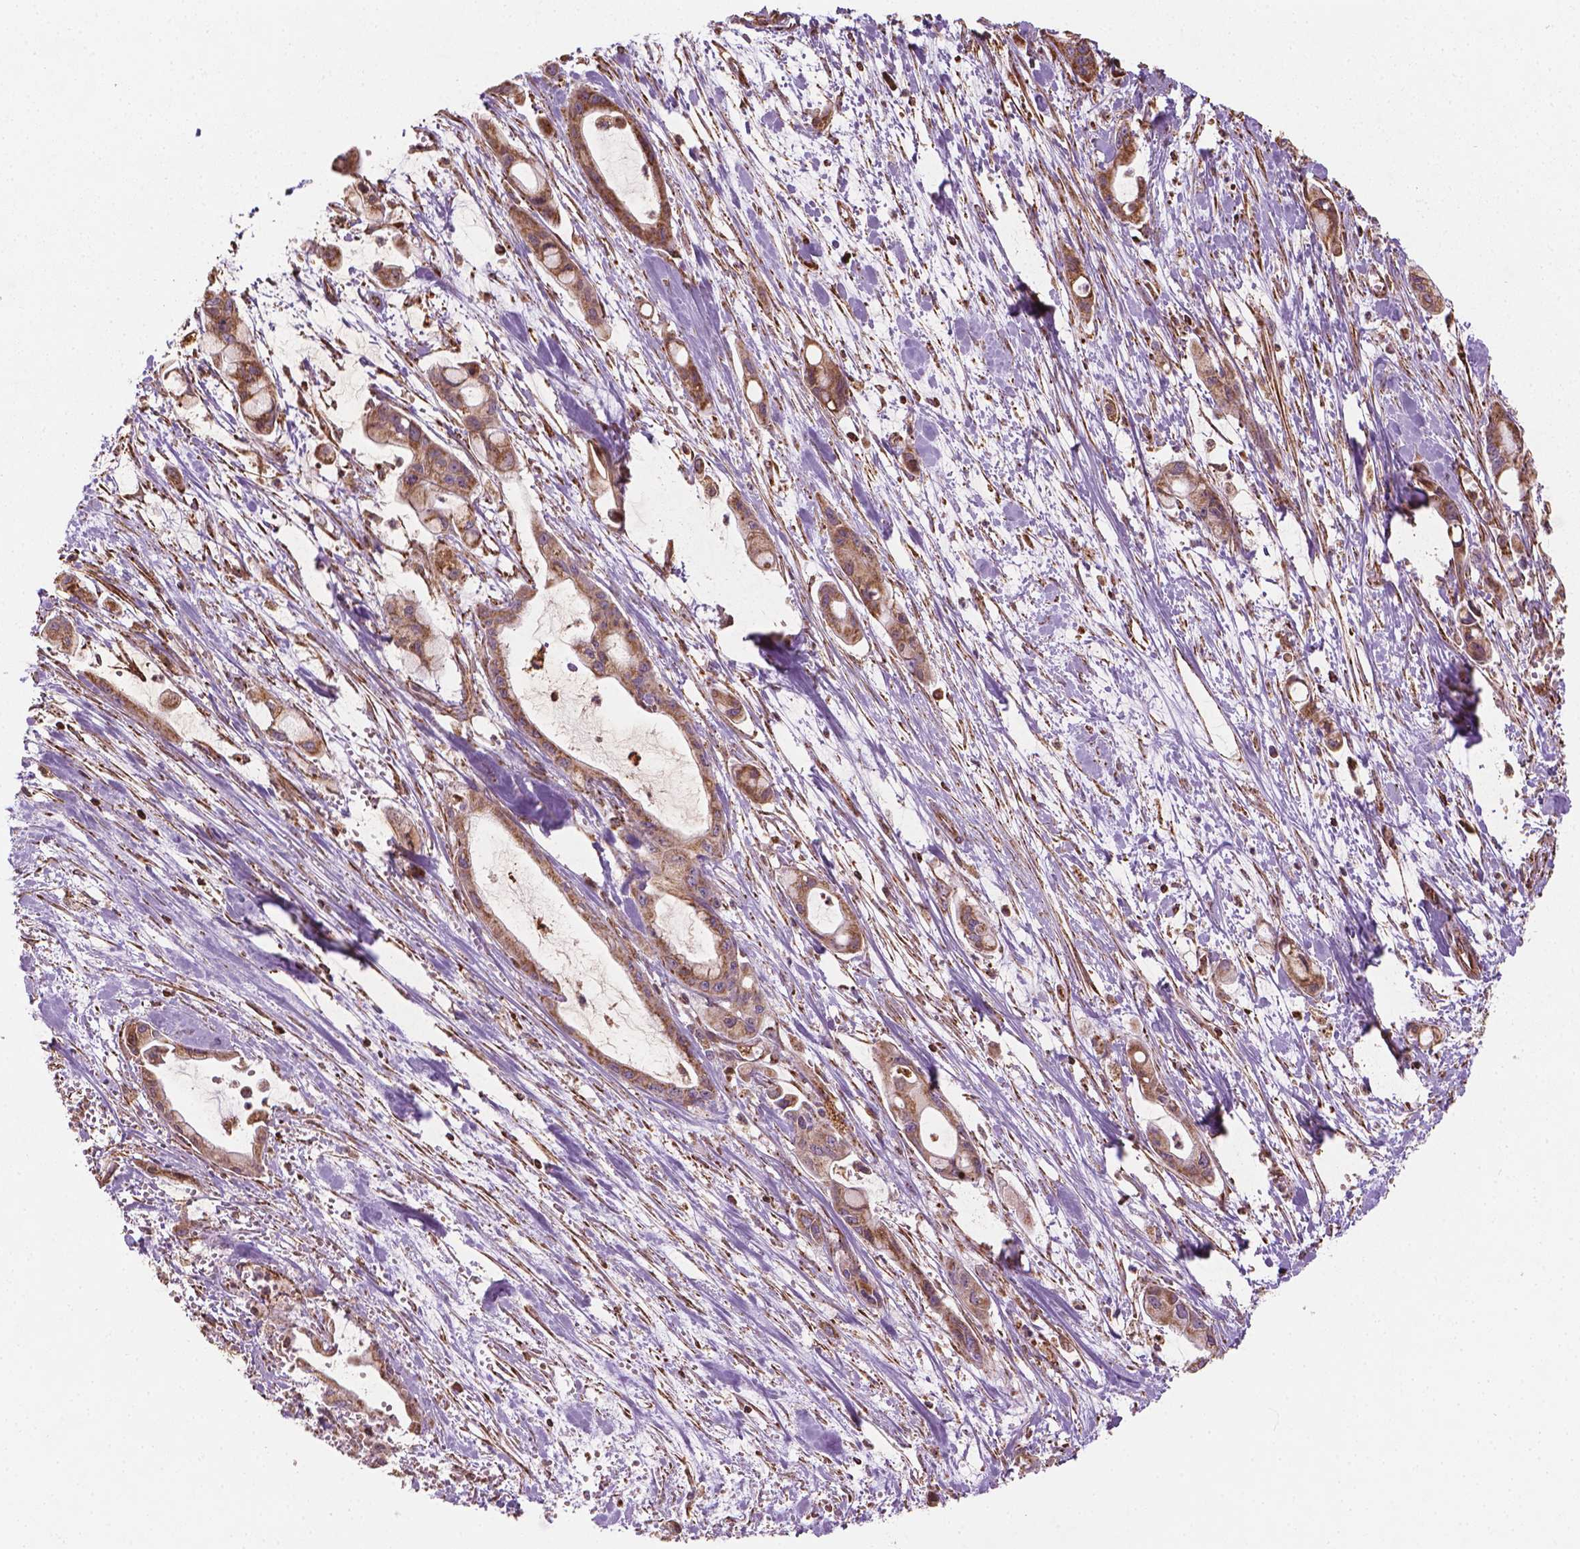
{"staining": {"intensity": "weak", "quantity": ">75%", "location": "cytoplasmic/membranous"}, "tissue": "pancreatic cancer", "cell_type": "Tumor cells", "image_type": "cancer", "snomed": [{"axis": "morphology", "description": "Adenocarcinoma, NOS"}, {"axis": "topography", "description": "Pancreas"}], "caption": "A high-resolution micrograph shows immunohistochemistry staining of pancreatic cancer (adenocarcinoma), which displays weak cytoplasmic/membranous expression in approximately >75% of tumor cells. The staining was performed using DAB (3,3'-diaminobenzidine), with brown indicating positive protein expression. Nuclei are stained blue with hematoxylin.", "gene": "HS3ST3A1", "patient": {"sex": "male", "age": 48}}